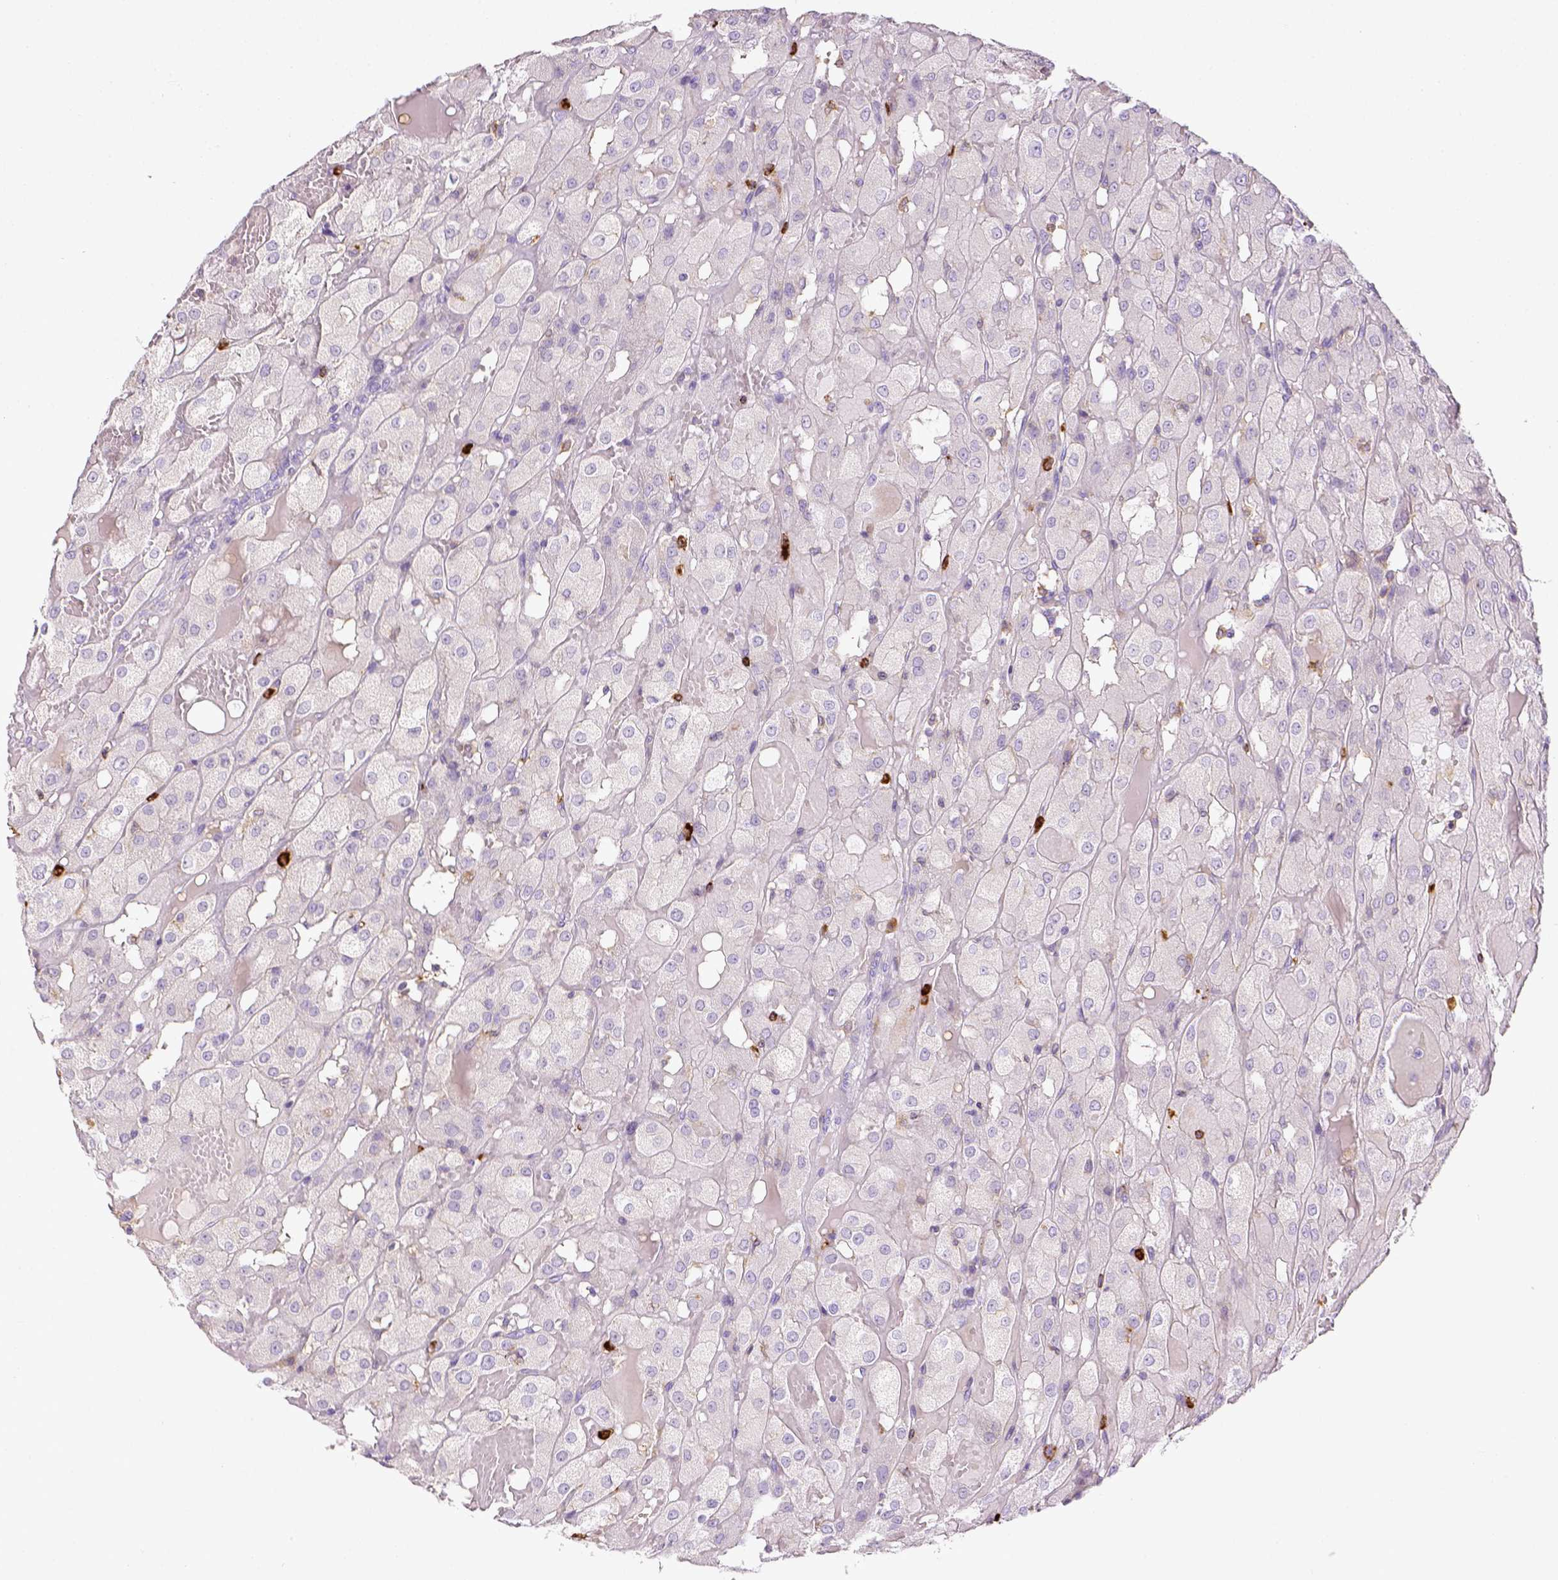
{"staining": {"intensity": "negative", "quantity": "none", "location": "none"}, "tissue": "renal cancer", "cell_type": "Tumor cells", "image_type": "cancer", "snomed": [{"axis": "morphology", "description": "Adenocarcinoma, NOS"}, {"axis": "topography", "description": "Kidney"}], "caption": "Renal adenocarcinoma stained for a protein using immunohistochemistry (IHC) reveals no positivity tumor cells.", "gene": "ITGAM", "patient": {"sex": "male", "age": 72}}